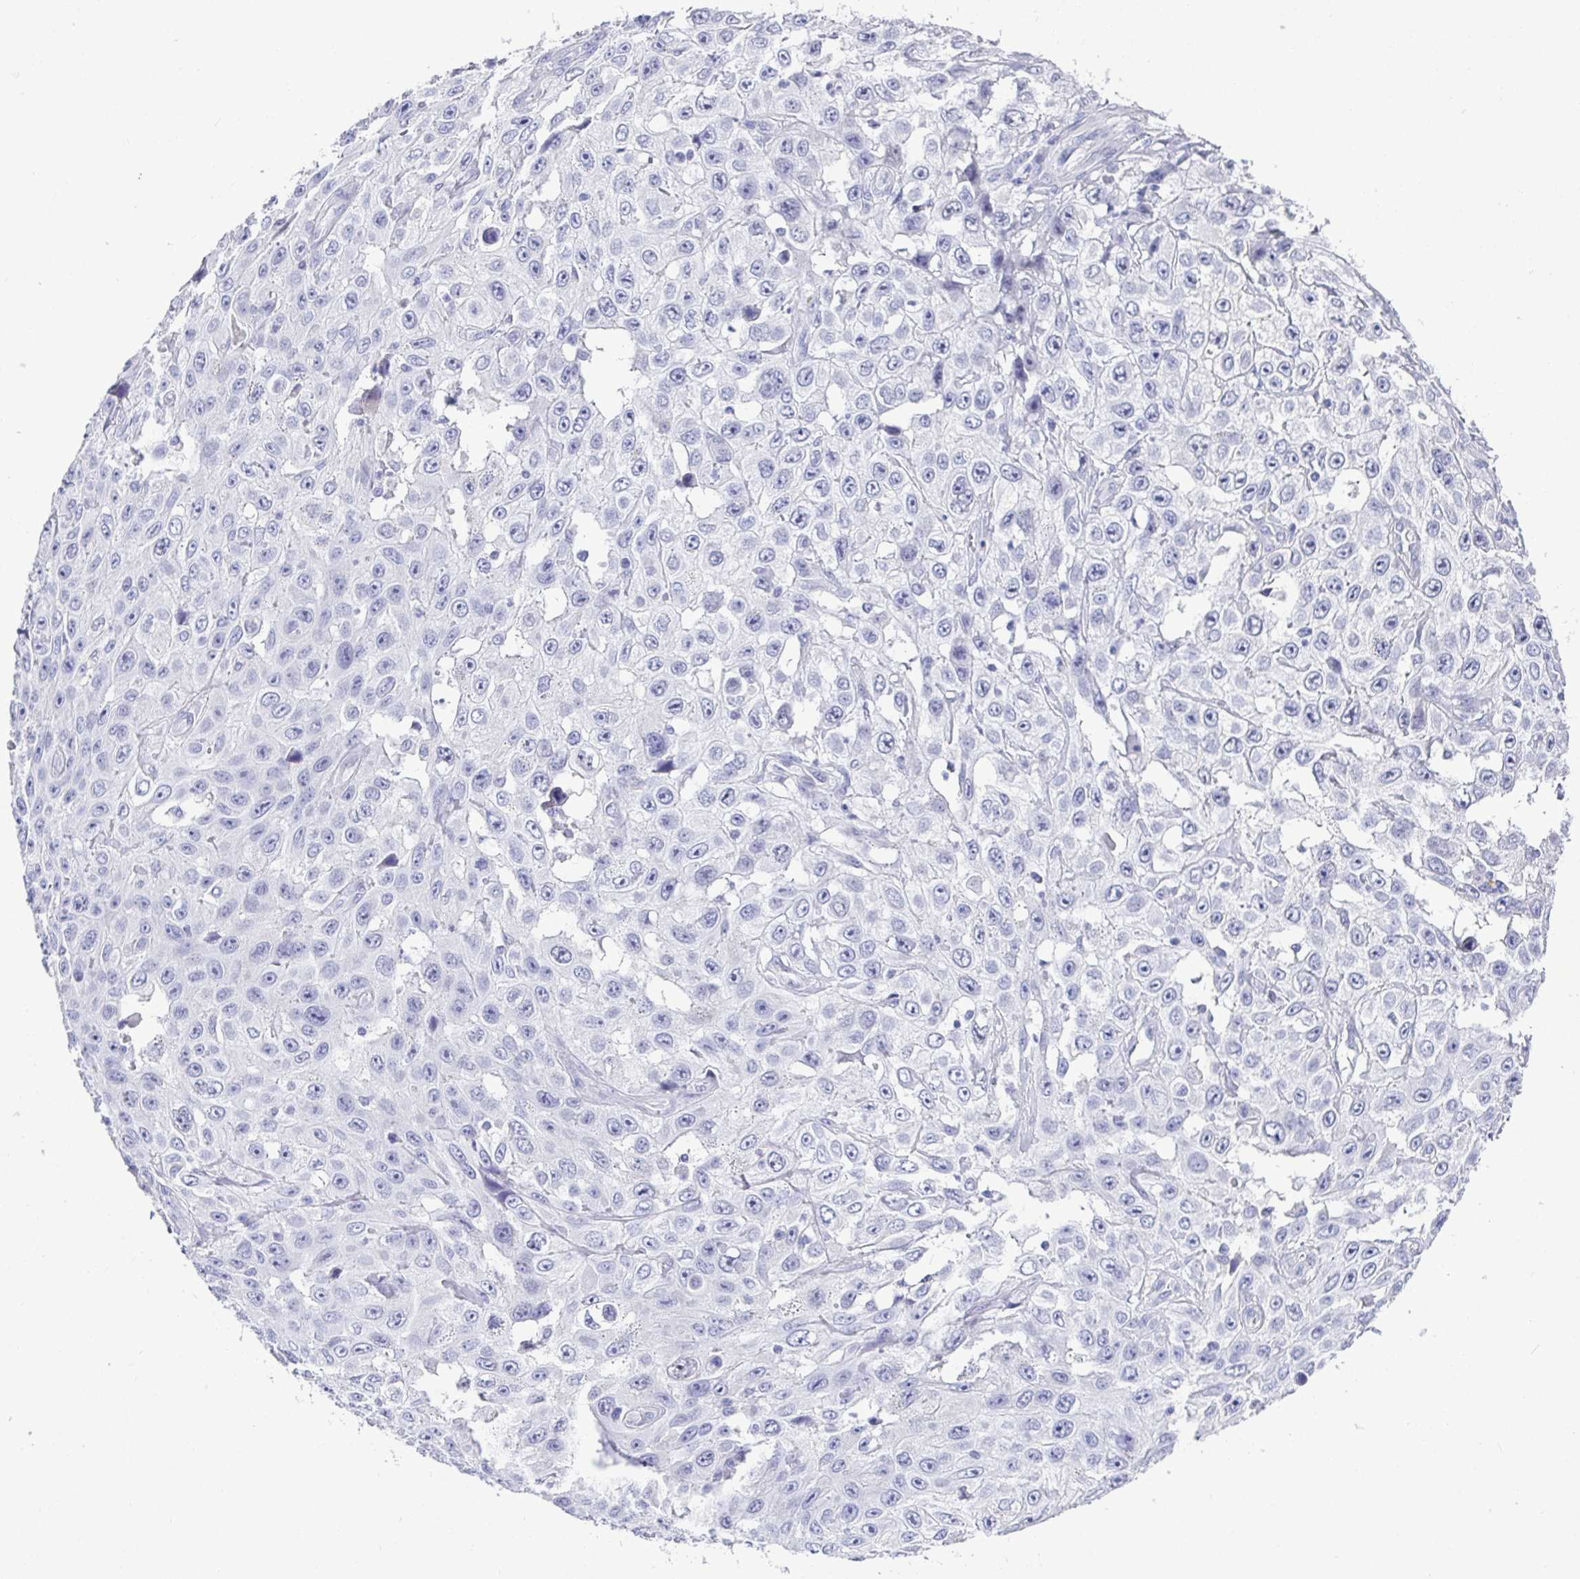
{"staining": {"intensity": "negative", "quantity": "none", "location": "none"}, "tissue": "skin cancer", "cell_type": "Tumor cells", "image_type": "cancer", "snomed": [{"axis": "morphology", "description": "Squamous cell carcinoma, NOS"}, {"axis": "topography", "description": "Skin"}], "caption": "Skin squamous cell carcinoma stained for a protein using immunohistochemistry demonstrates no staining tumor cells.", "gene": "TMEM241", "patient": {"sex": "male", "age": 82}}